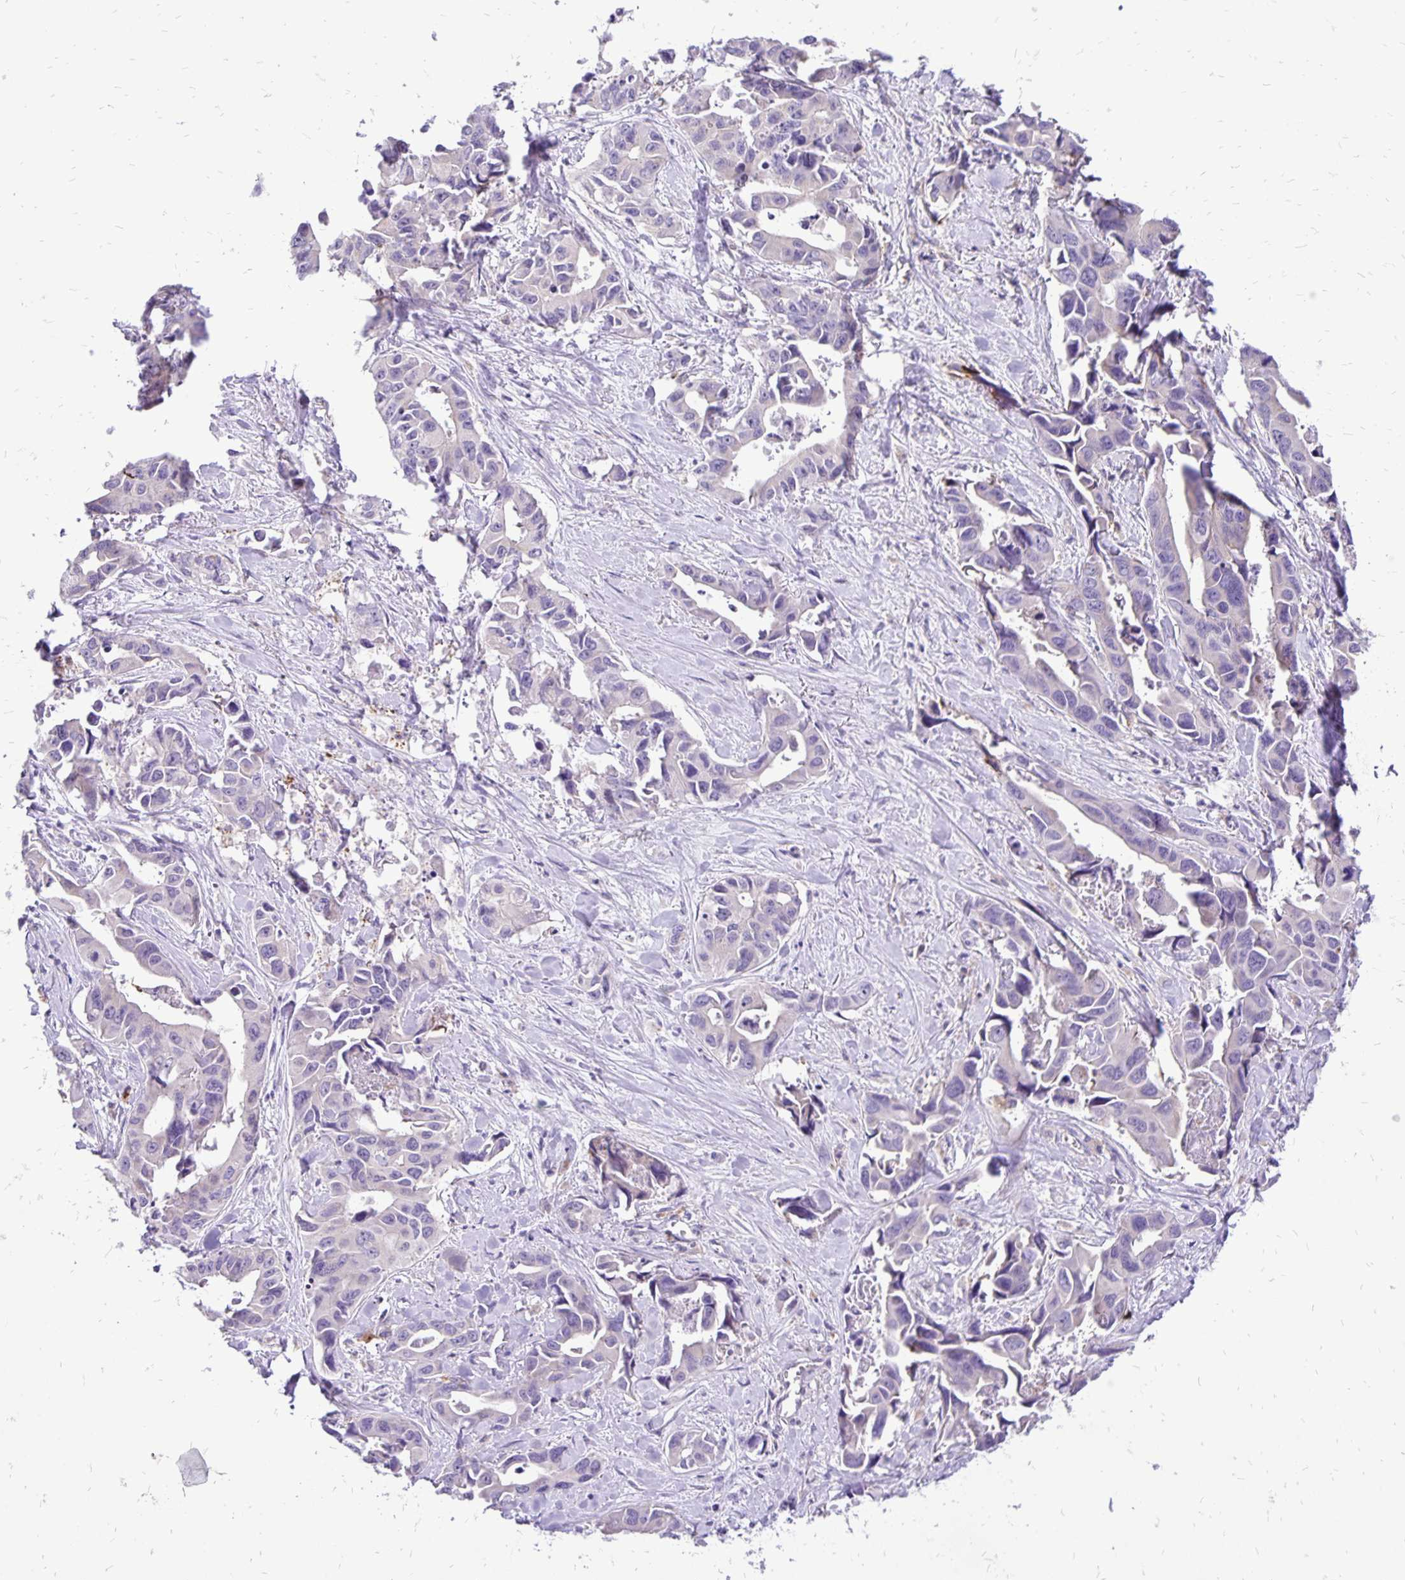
{"staining": {"intensity": "negative", "quantity": "none", "location": "none"}, "tissue": "lung cancer", "cell_type": "Tumor cells", "image_type": "cancer", "snomed": [{"axis": "morphology", "description": "Adenocarcinoma, NOS"}, {"axis": "topography", "description": "Lung"}], "caption": "Immunohistochemistry (IHC) photomicrograph of neoplastic tissue: lung adenocarcinoma stained with DAB displays no significant protein staining in tumor cells. Brightfield microscopy of immunohistochemistry (IHC) stained with DAB (3,3'-diaminobenzidine) (brown) and hematoxylin (blue), captured at high magnification.", "gene": "EIF5A", "patient": {"sex": "male", "age": 64}}